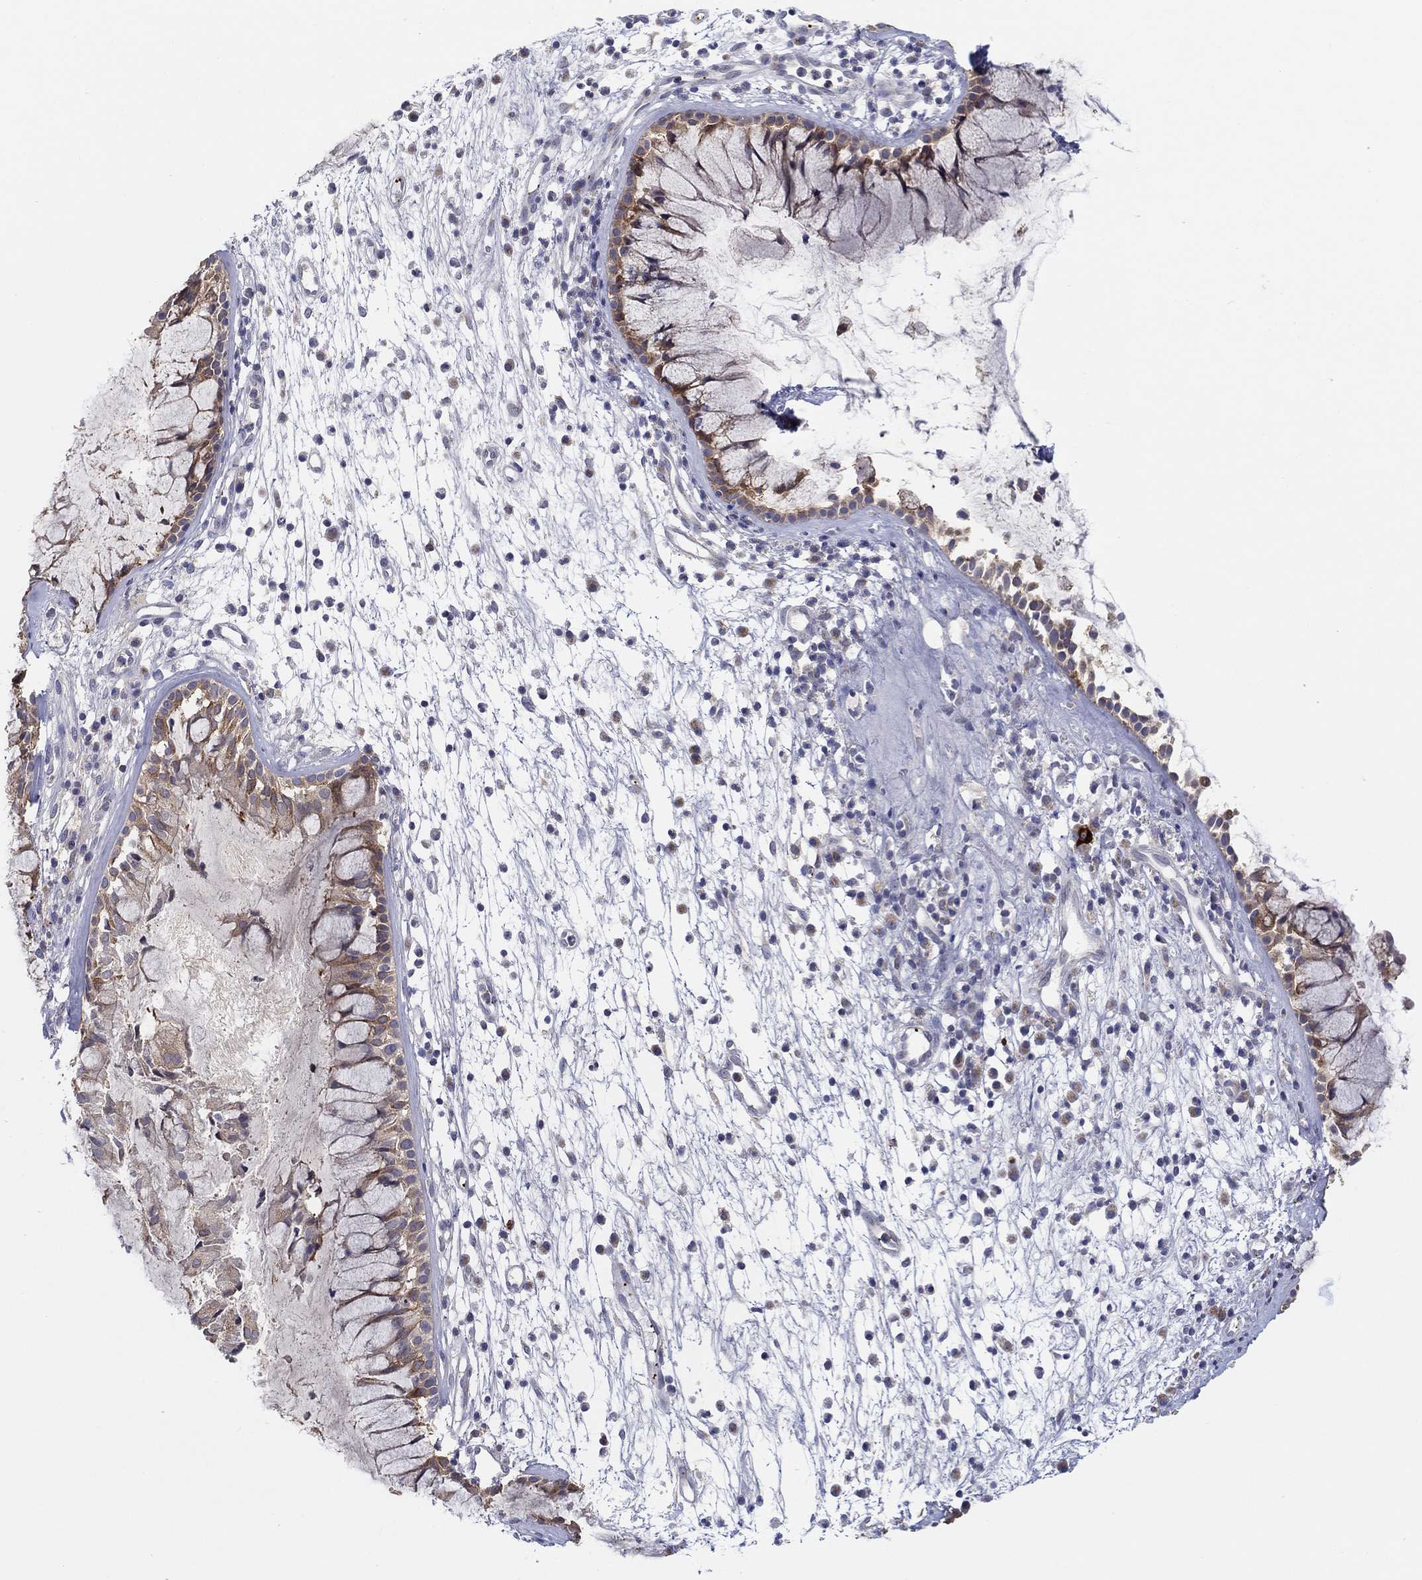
{"staining": {"intensity": "moderate", "quantity": ">75%", "location": "cytoplasmic/membranous"}, "tissue": "nasopharynx", "cell_type": "Respiratory epithelial cells", "image_type": "normal", "snomed": [{"axis": "morphology", "description": "Normal tissue, NOS"}, {"axis": "topography", "description": "Nasopharynx"}], "caption": "This image reveals immunohistochemistry staining of normal nasopharynx, with medium moderate cytoplasmic/membranous positivity in about >75% of respiratory epithelial cells.", "gene": "ALOX12", "patient": {"sex": "male", "age": 77}}